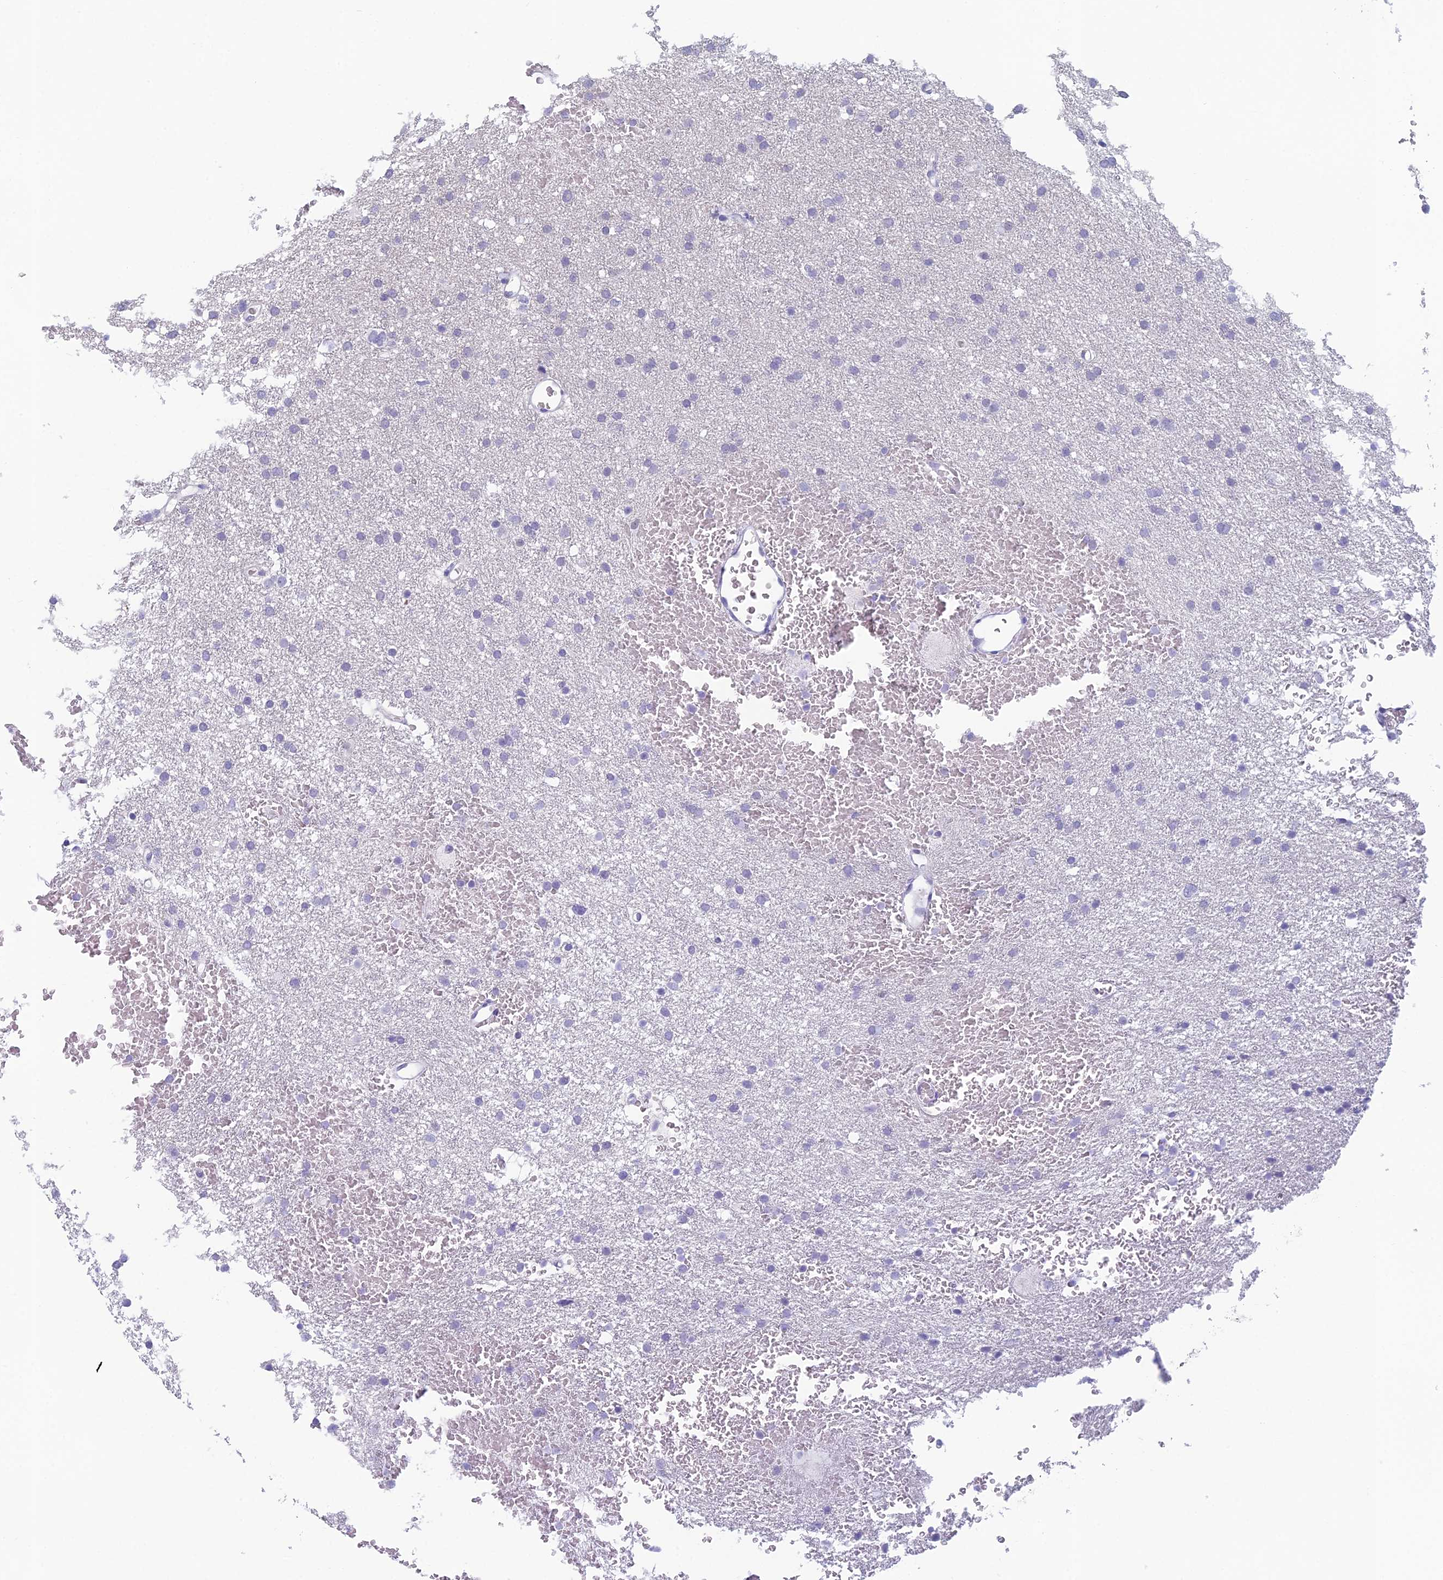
{"staining": {"intensity": "negative", "quantity": "none", "location": "none"}, "tissue": "glioma", "cell_type": "Tumor cells", "image_type": "cancer", "snomed": [{"axis": "morphology", "description": "Glioma, malignant, High grade"}, {"axis": "topography", "description": "Cerebral cortex"}], "caption": "Tumor cells are negative for protein expression in human malignant glioma (high-grade).", "gene": "RGS17", "patient": {"sex": "female", "age": 36}}